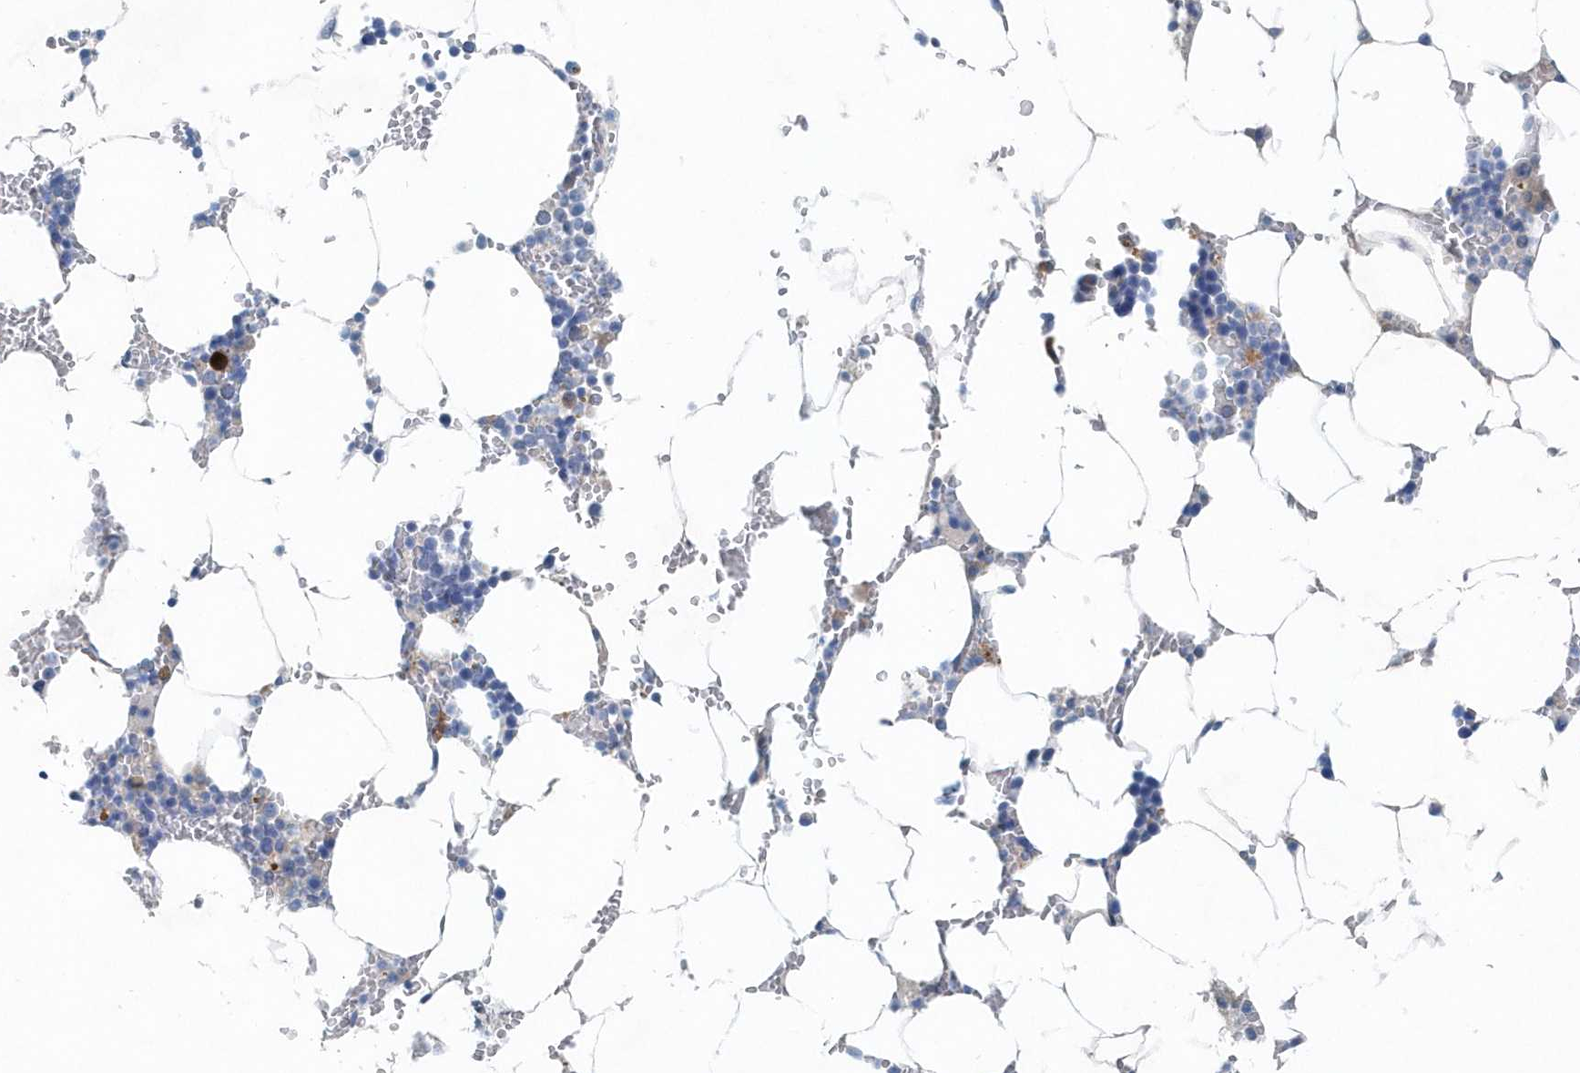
{"staining": {"intensity": "negative", "quantity": "none", "location": "none"}, "tissue": "bone marrow", "cell_type": "Hematopoietic cells", "image_type": "normal", "snomed": [{"axis": "morphology", "description": "Normal tissue, NOS"}, {"axis": "topography", "description": "Bone marrow"}], "caption": "IHC photomicrograph of unremarkable bone marrow stained for a protein (brown), which reveals no positivity in hematopoietic cells.", "gene": "PFN2", "patient": {"sex": "male", "age": 70}}